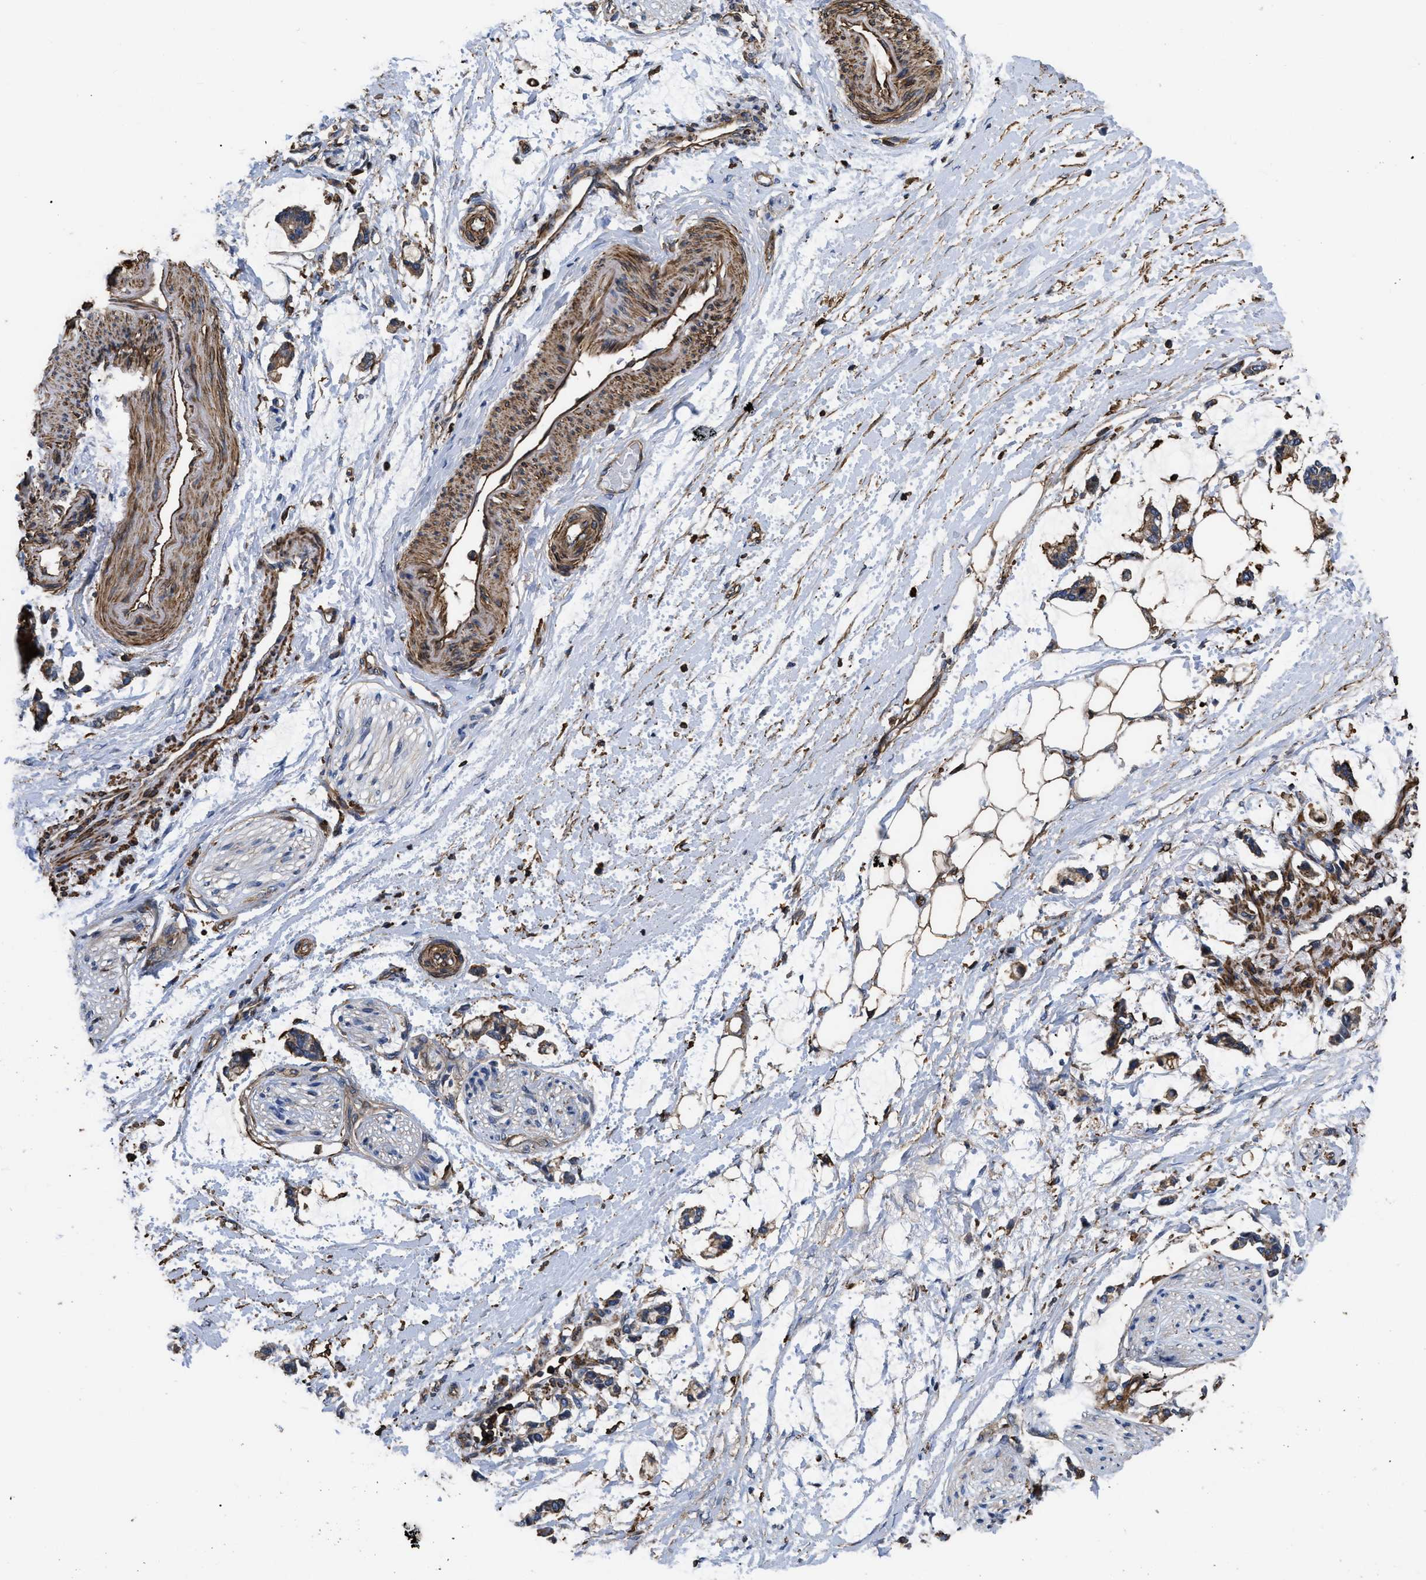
{"staining": {"intensity": "strong", "quantity": ">75%", "location": "cytoplasmic/membranous"}, "tissue": "adipose tissue", "cell_type": "Adipocytes", "image_type": "normal", "snomed": [{"axis": "morphology", "description": "Normal tissue, NOS"}, {"axis": "morphology", "description": "Adenocarcinoma, NOS"}, {"axis": "topography", "description": "Colon"}, {"axis": "topography", "description": "Peripheral nerve tissue"}], "caption": "The histopathology image exhibits immunohistochemical staining of normal adipose tissue. There is strong cytoplasmic/membranous positivity is present in approximately >75% of adipocytes.", "gene": "SCUBE2", "patient": {"sex": "male", "age": 14}}